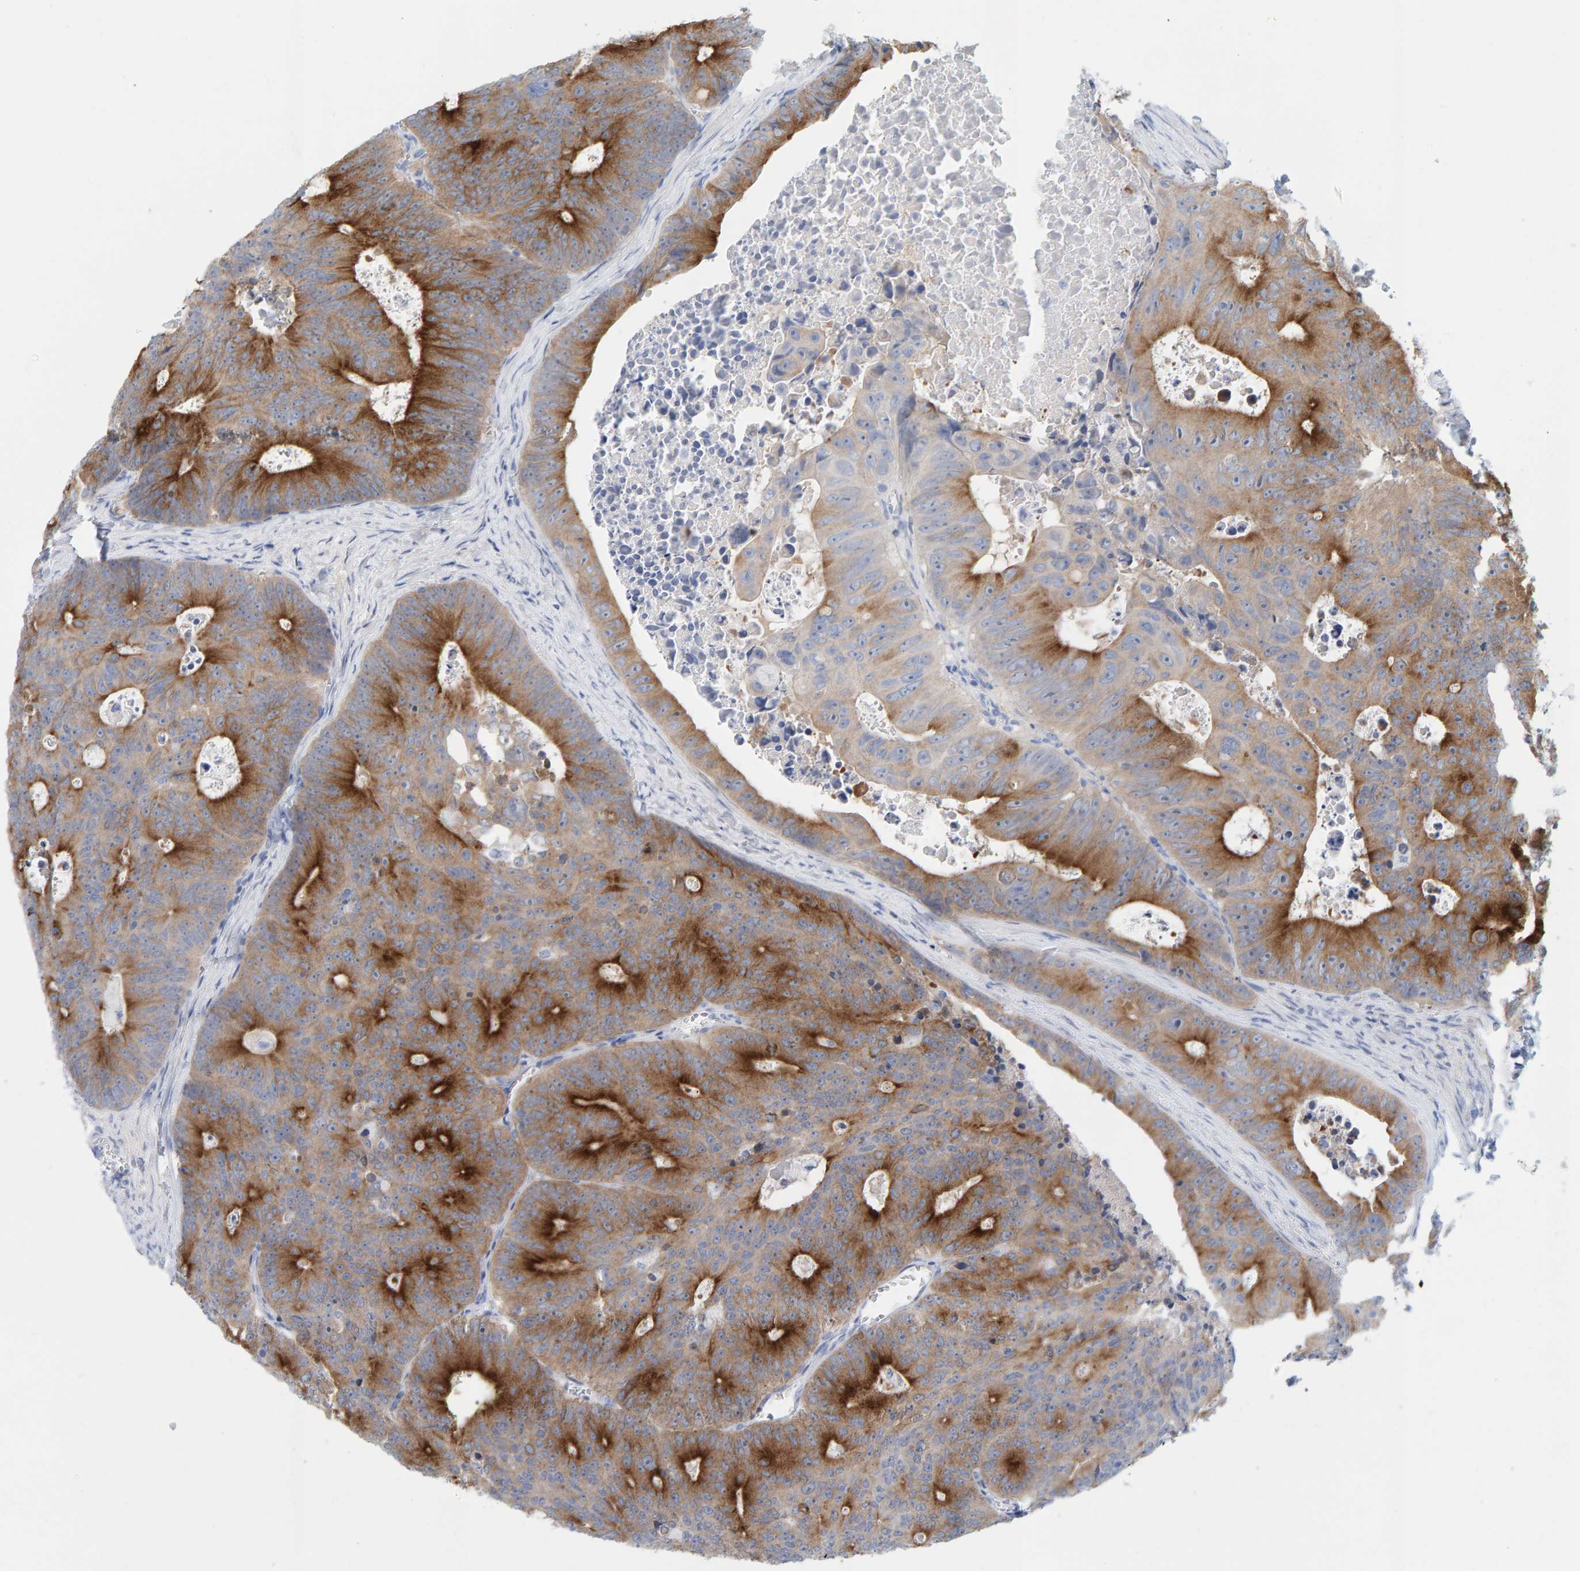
{"staining": {"intensity": "strong", "quantity": "25%-75%", "location": "cytoplasmic/membranous"}, "tissue": "colorectal cancer", "cell_type": "Tumor cells", "image_type": "cancer", "snomed": [{"axis": "morphology", "description": "Adenocarcinoma, NOS"}, {"axis": "topography", "description": "Colon"}], "caption": "This micrograph shows colorectal adenocarcinoma stained with immunohistochemistry to label a protein in brown. The cytoplasmic/membranous of tumor cells show strong positivity for the protein. Nuclei are counter-stained blue.", "gene": "KLHL11", "patient": {"sex": "male", "age": 87}}